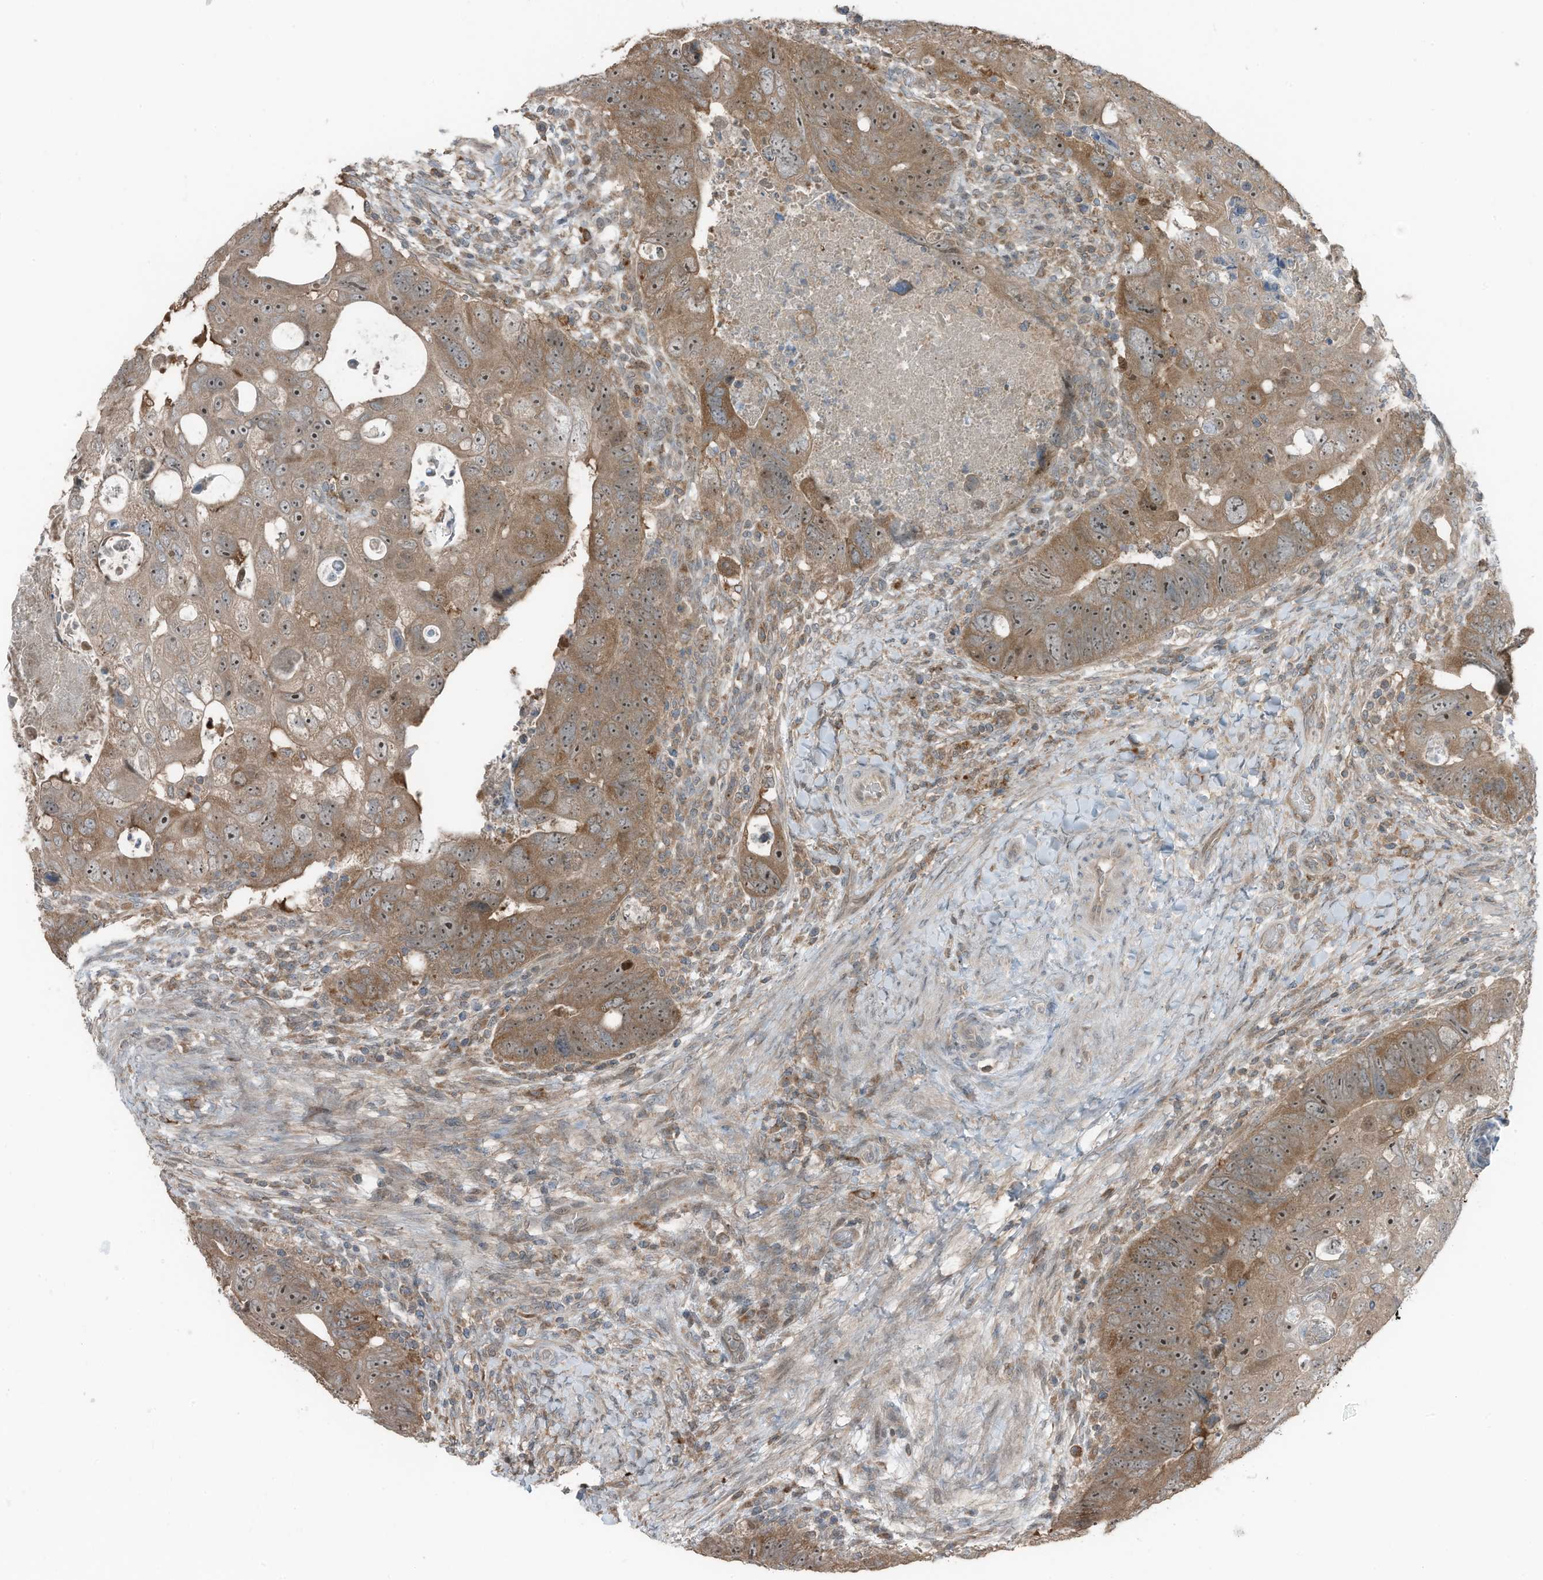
{"staining": {"intensity": "moderate", "quantity": ">75%", "location": "cytoplasmic/membranous,nuclear"}, "tissue": "colorectal cancer", "cell_type": "Tumor cells", "image_type": "cancer", "snomed": [{"axis": "morphology", "description": "Adenocarcinoma, NOS"}, {"axis": "topography", "description": "Rectum"}], "caption": "Immunohistochemistry (IHC) of human colorectal adenocarcinoma demonstrates medium levels of moderate cytoplasmic/membranous and nuclear expression in about >75% of tumor cells.", "gene": "TXNDC9", "patient": {"sex": "male", "age": 59}}